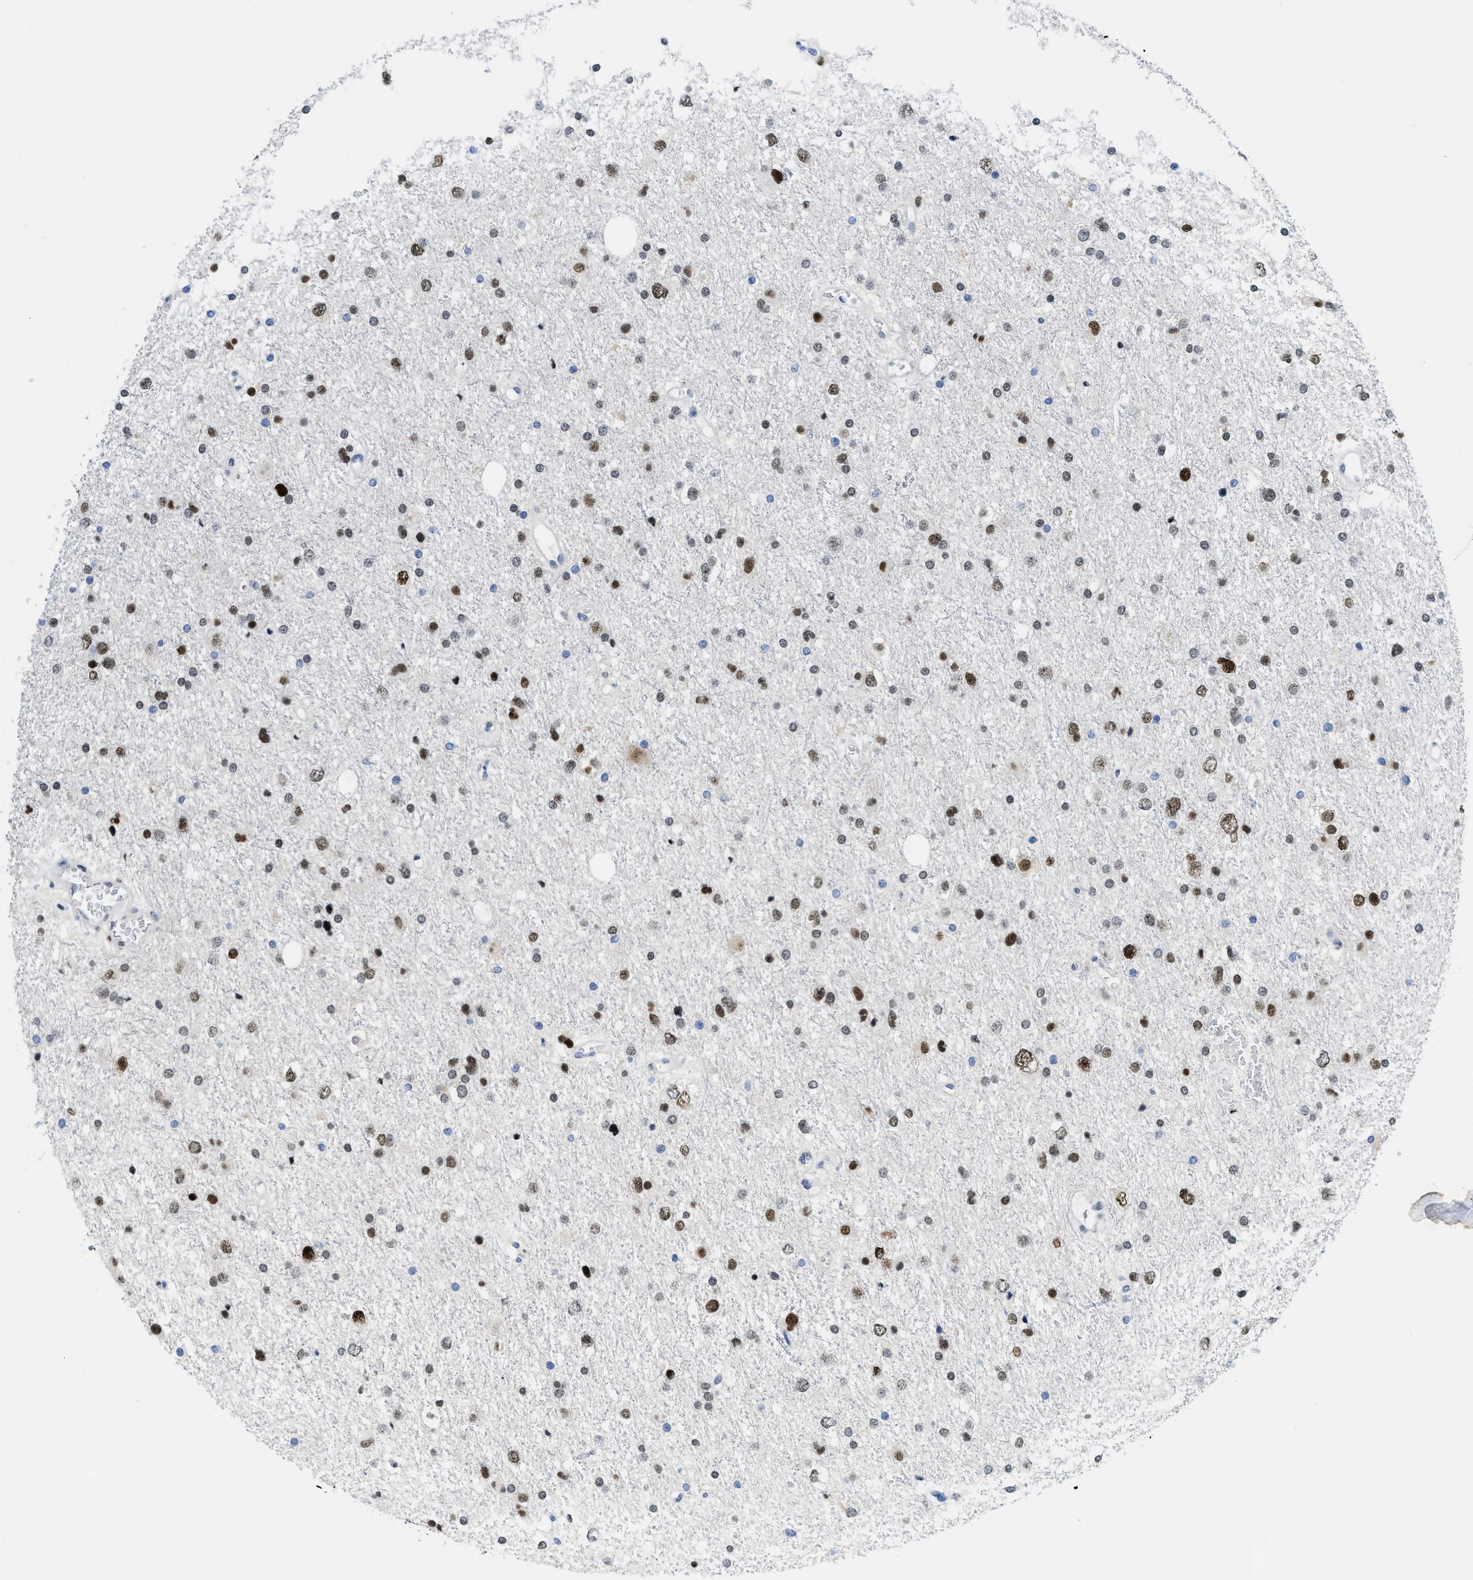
{"staining": {"intensity": "strong", "quantity": ">75%", "location": "nuclear"}, "tissue": "glioma", "cell_type": "Tumor cells", "image_type": "cancer", "snomed": [{"axis": "morphology", "description": "Glioma, malignant, Low grade"}, {"axis": "topography", "description": "Brain"}], "caption": "Malignant glioma (low-grade) was stained to show a protein in brown. There is high levels of strong nuclear expression in about >75% of tumor cells.", "gene": "NFIX", "patient": {"sex": "female", "age": 37}}